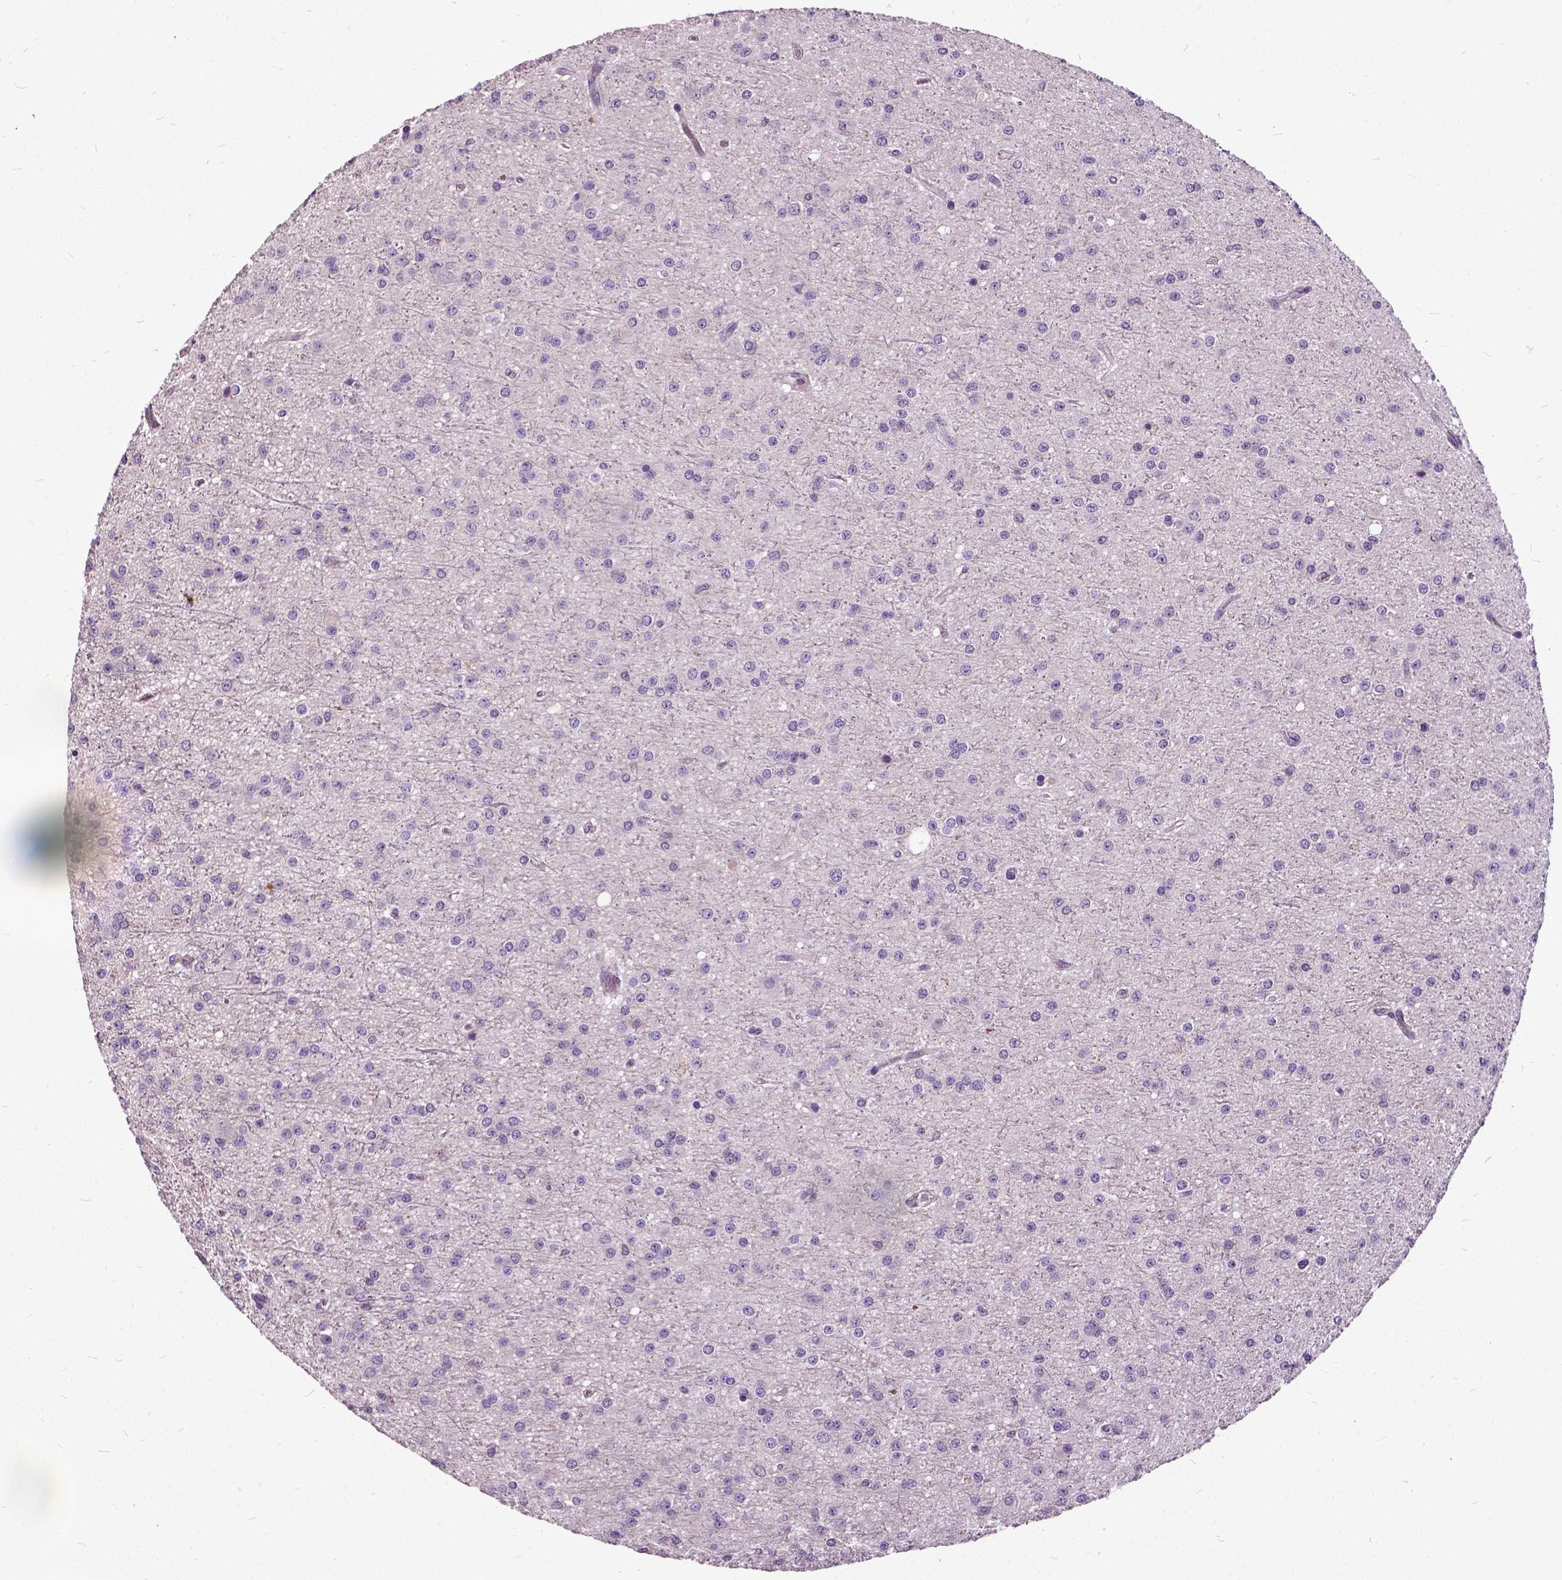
{"staining": {"intensity": "negative", "quantity": "none", "location": "none"}, "tissue": "glioma", "cell_type": "Tumor cells", "image_type": "cancer", "snomed": [{"axis": "morphology", "description": "Glioma, malignant, Low grade"}, {"axis": "topography", "description": "Brain"}], "caption": "DAB immunohistochemical staining of human glioma exhibits no significant positivity in tumor cells.", "gene": "ILRUN", "patient": {"sex": "male", "age": 27}}